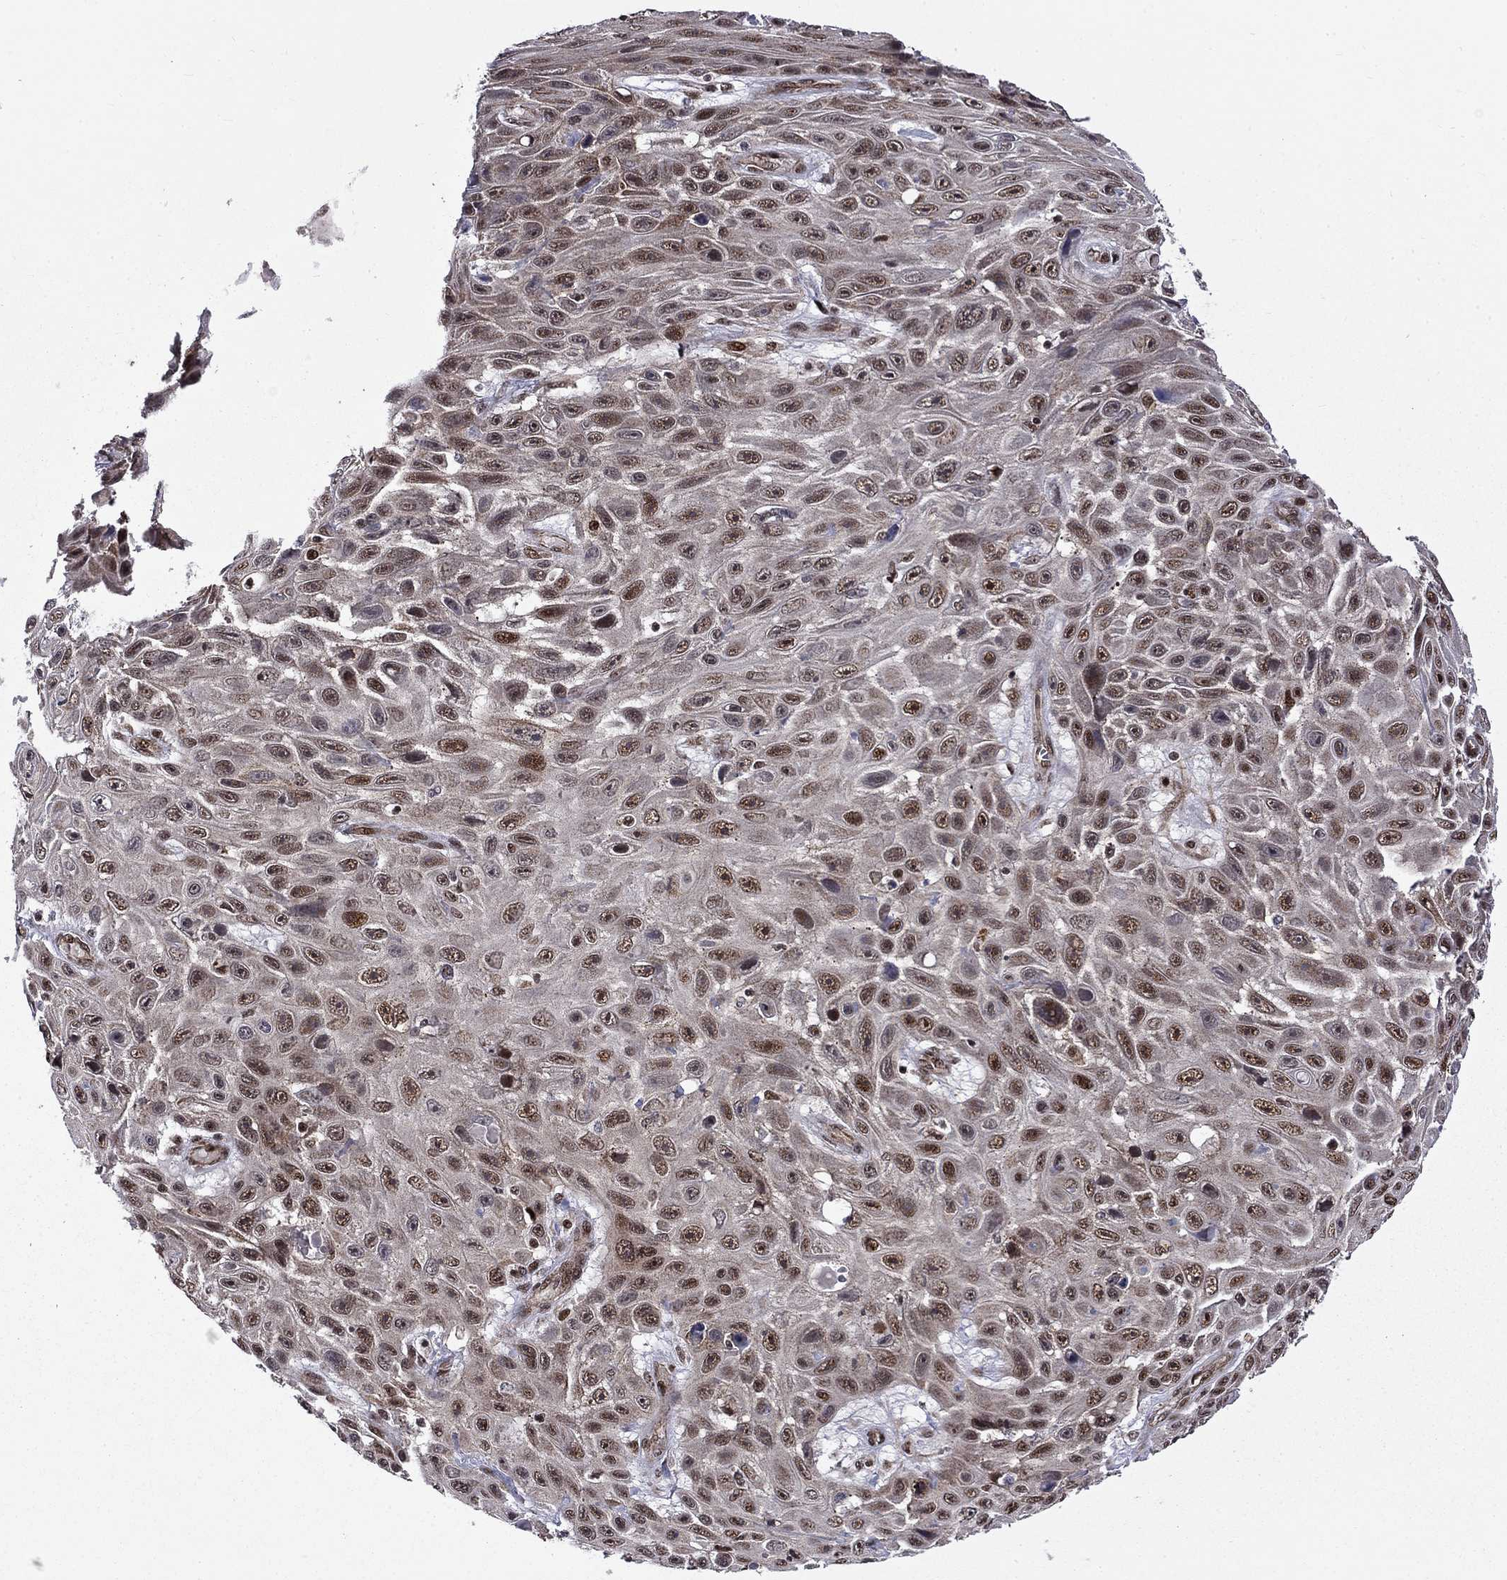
{"staining": {"intensity": "moderate", "quantity": "25%-75%", "location": "nuclear"}, "tissue": "skin cancer", "cell_type": "Tumor cells", "image_type": "cancer", "snomed": [{"axis": "morphology", "description": "Squamous cell carcinoma, NOS"}, {"axis": "topography", "description": "Skin"}], "caption": "The histopathology image shows a brown stain indicating the presence of a protein in the nuclear of tumor cells in squamous cell carcinoma (skin). The staining is performed using DAB (3,3'-diaminobenzidine) brown chromogen to label protein expression. The nuclei are counter-stained blue using hematoxylin.", "gene": "KPNA3", "patient": {"sex": "male", "age": 82}}